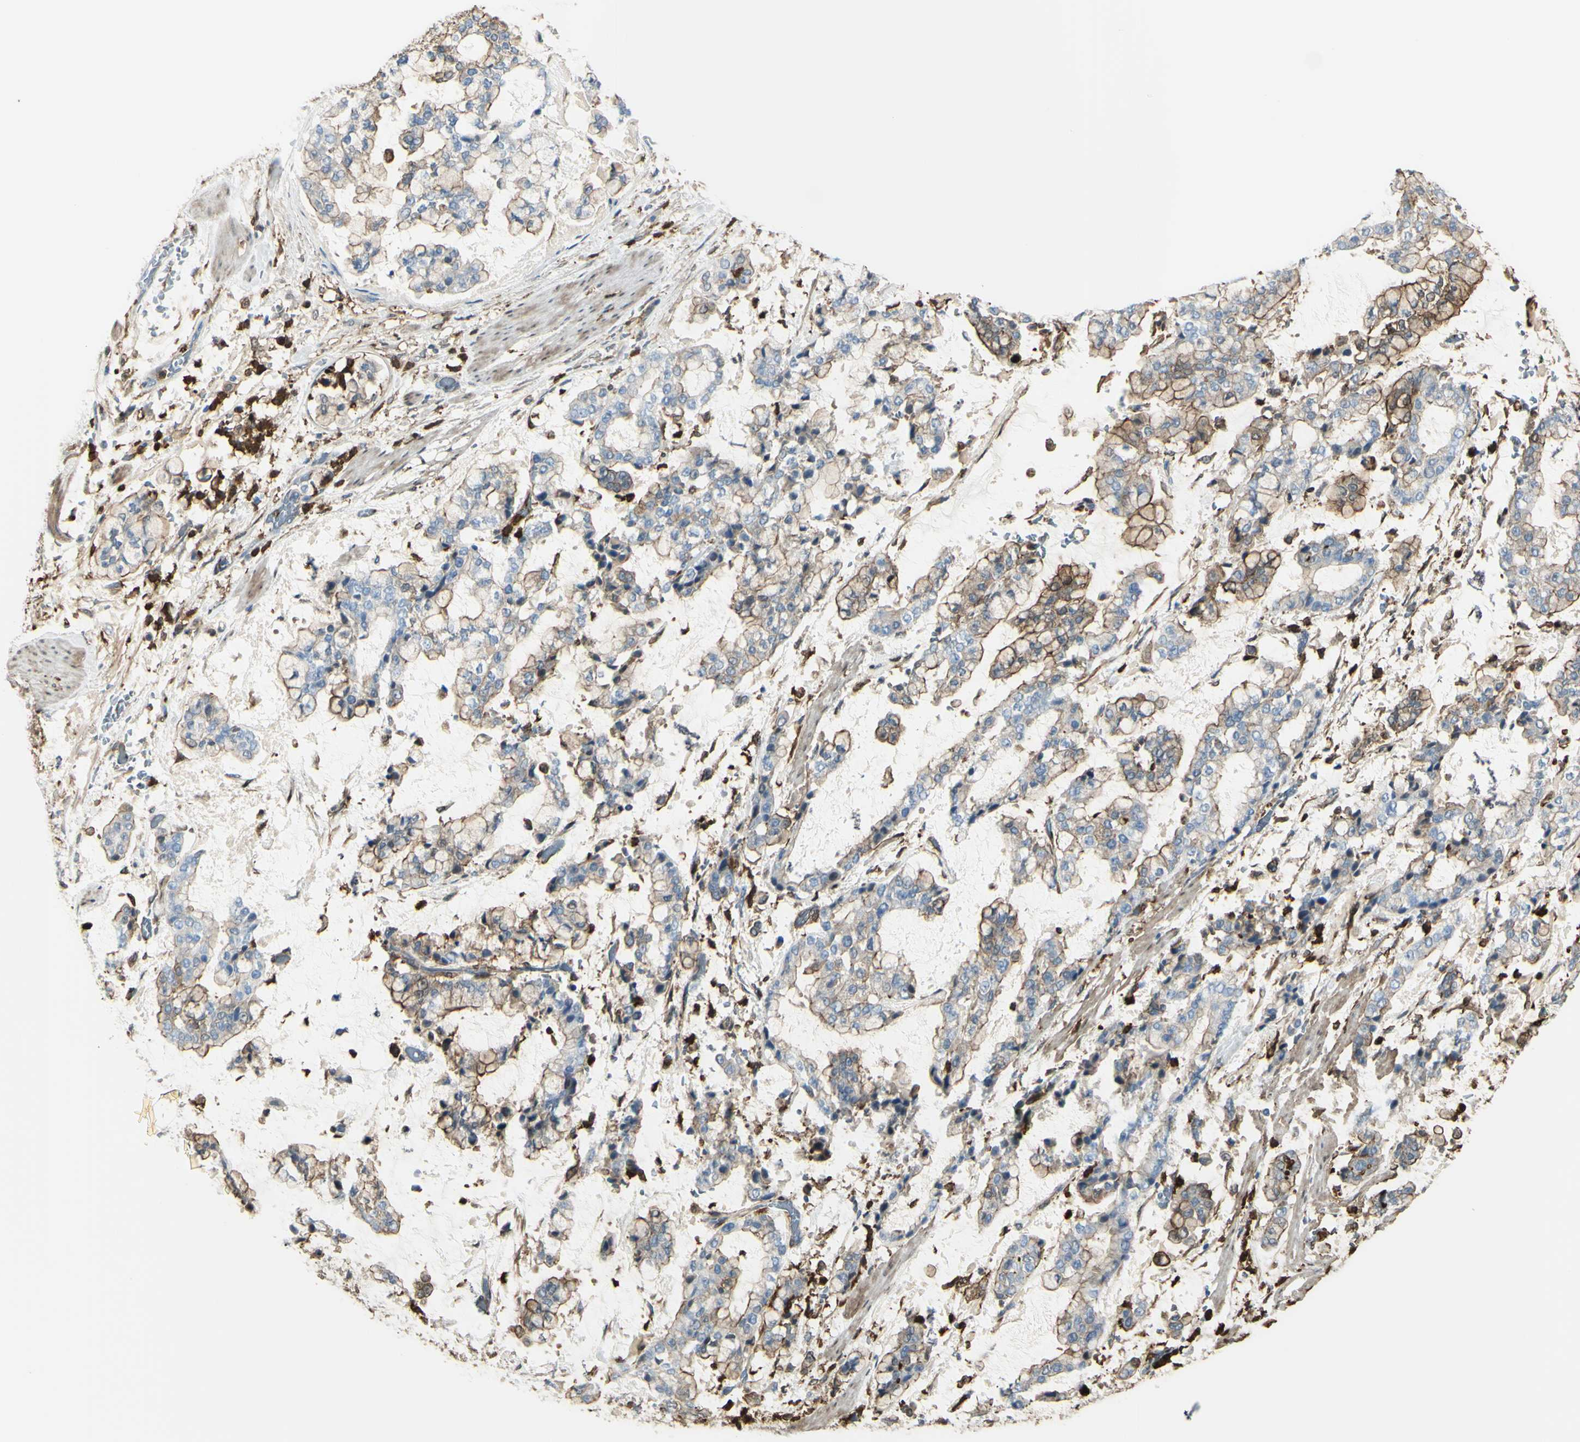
{"staining": {"intensity": "moderate", "quantity": "<25%", "location": "cytoplasmic/membranous"}, "tissue": "stomach cancer", "cell_type": "Tumor cells", "image_type": "cancer", "snomed": [{"axis": "morphology", "description": "Normal tissue, NOS"}, {"axis": "morphology", "description": "Adenocarcinoma, NOS"}, {"axis": "topography", "description": "Stomach, upper"}, {"axis": "topography", "description": "Stomach"}], "caption": "Human adenocarcinoma (stomach) stained with a protein marker exhibits moderate staining in tumor cells.", "gene": "GSN", "patient": {"sex": "male", "age": 76}}